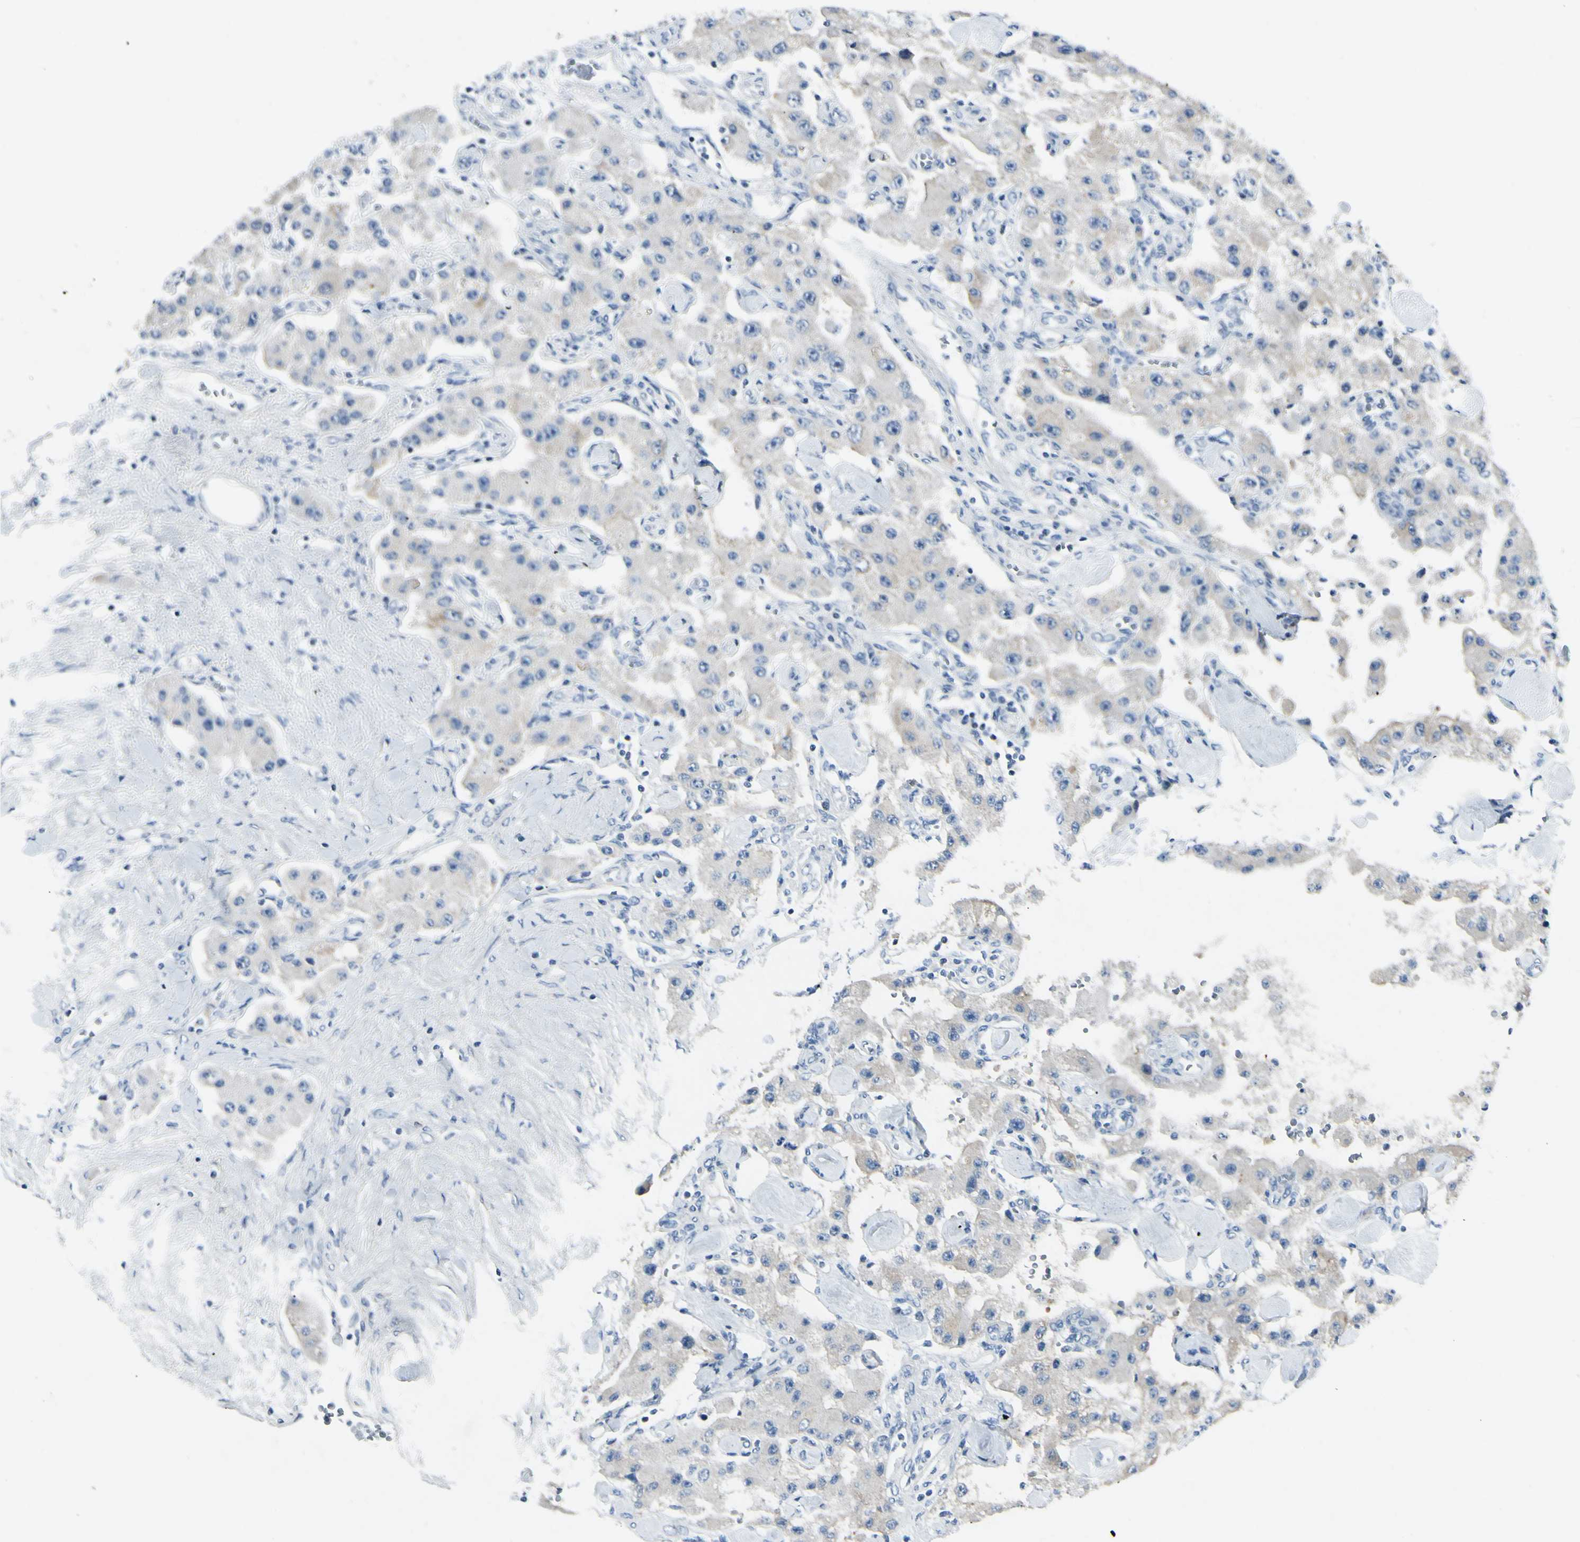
{"staining": {"intensity": "negative", "quantity": "none", "location": "none"}, "tissue": "carcinoid", "cell_type": "Tumor cells", "image_type": "cancer", "snomed": [{"axis": "morphology", "description": "Carcinoid, malignant, NOS"}, {"axis": "topography", "description": "Pancreas"}], "caption": "Tumor cells show no significant protein expression in carcinoid. Nuclei are stained in blue.", "gene": "SNAP91", "patient": {"sex": "male", "age": 41}}